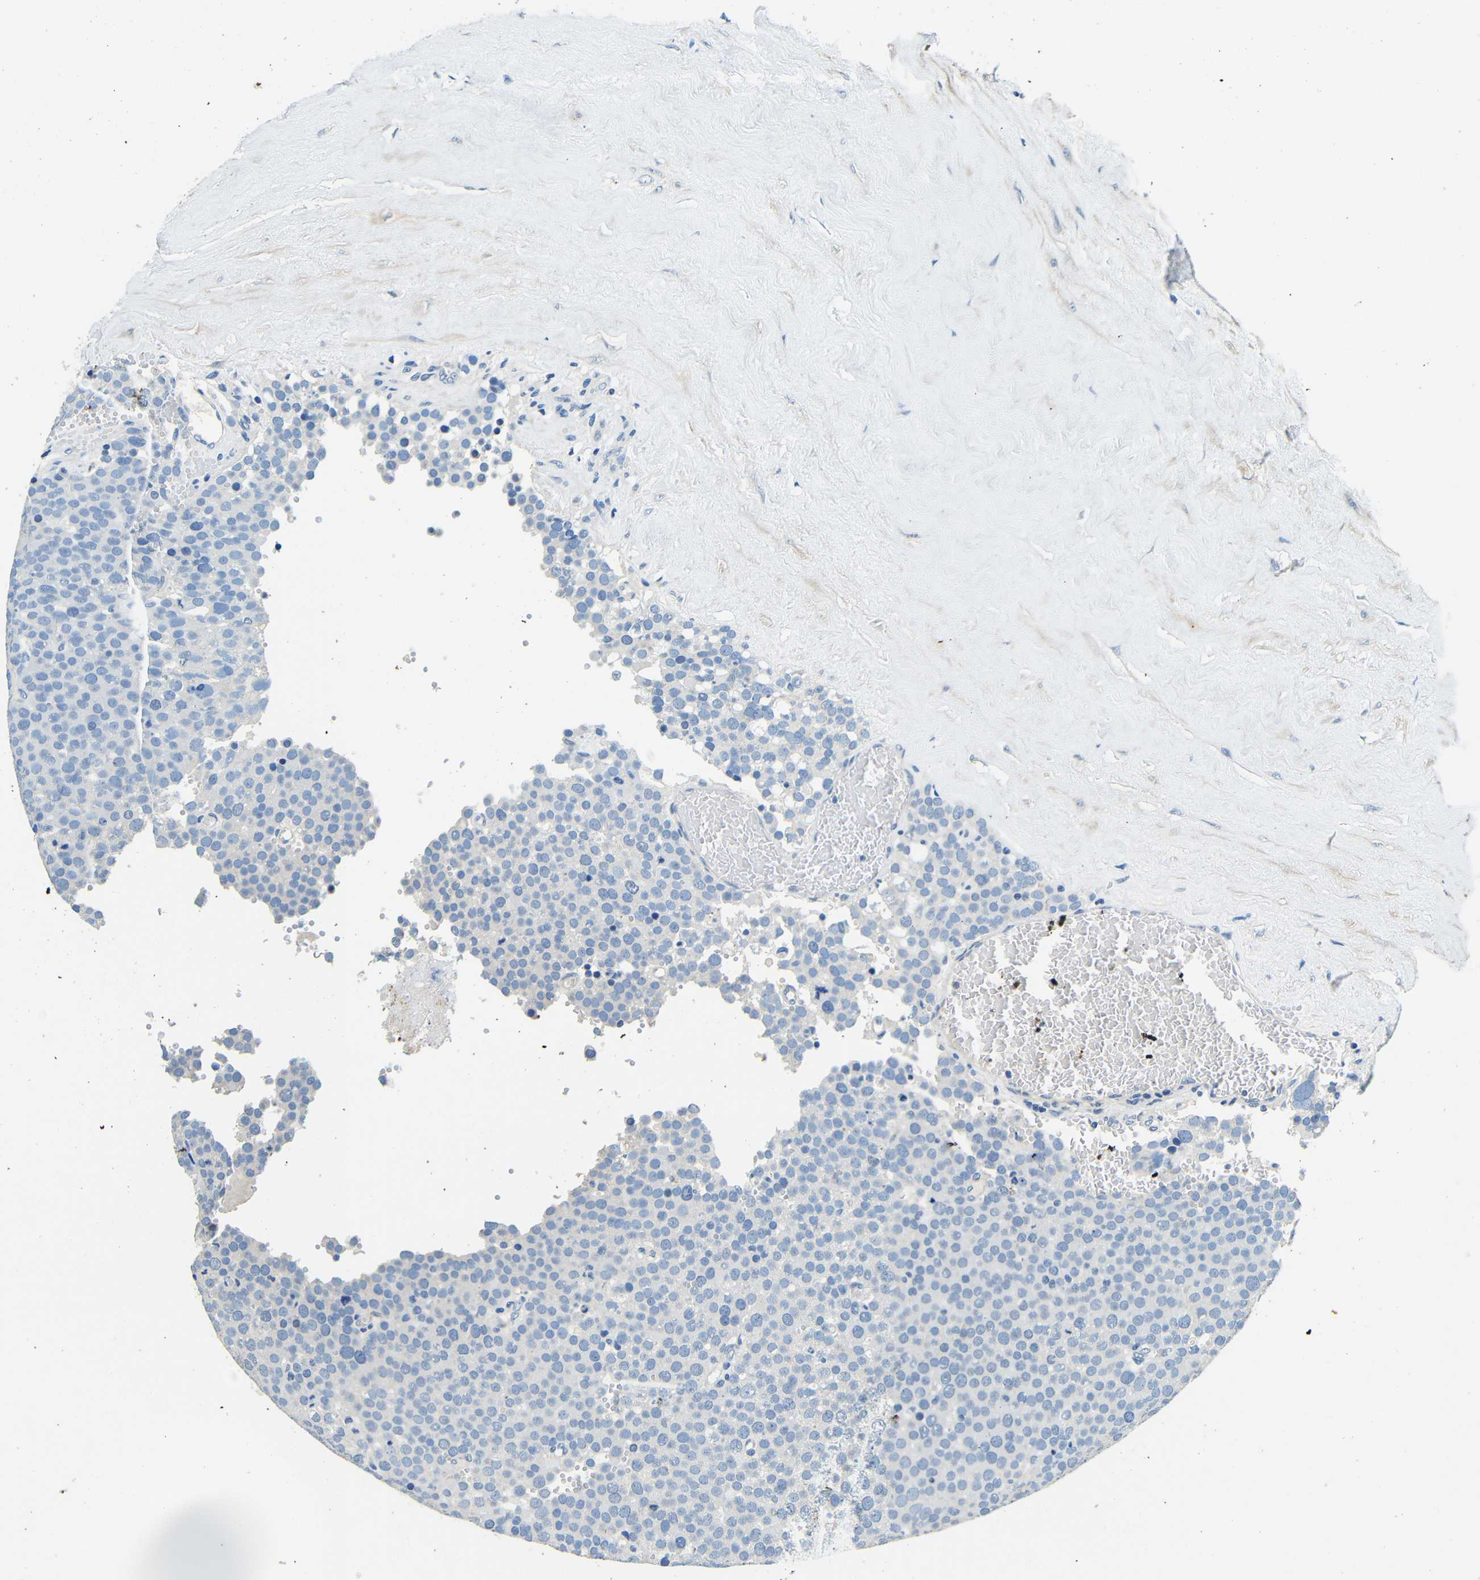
{"staining": {"intensity": "negative", "quantity": "none", "location": "none"}, "tissue": "testis cancer", "cell_type": "Tumor cells", "image_type": "cancer", "snomed": [{"axis": "morphology", "description": "Normal tissue, NOS"}, {"axis": "morphology", "description": "Seminoma, NOS"}, {"axis": "topography", "description": "Testis"}], "caption": "DAB (3,3'-diaminobenzidine) immunohistochemical staining of human seminoma (testis) shows no significant positivity in tumor cells.", "gene": "FMO5", "patient": {"sex": "male", "age": 71}}